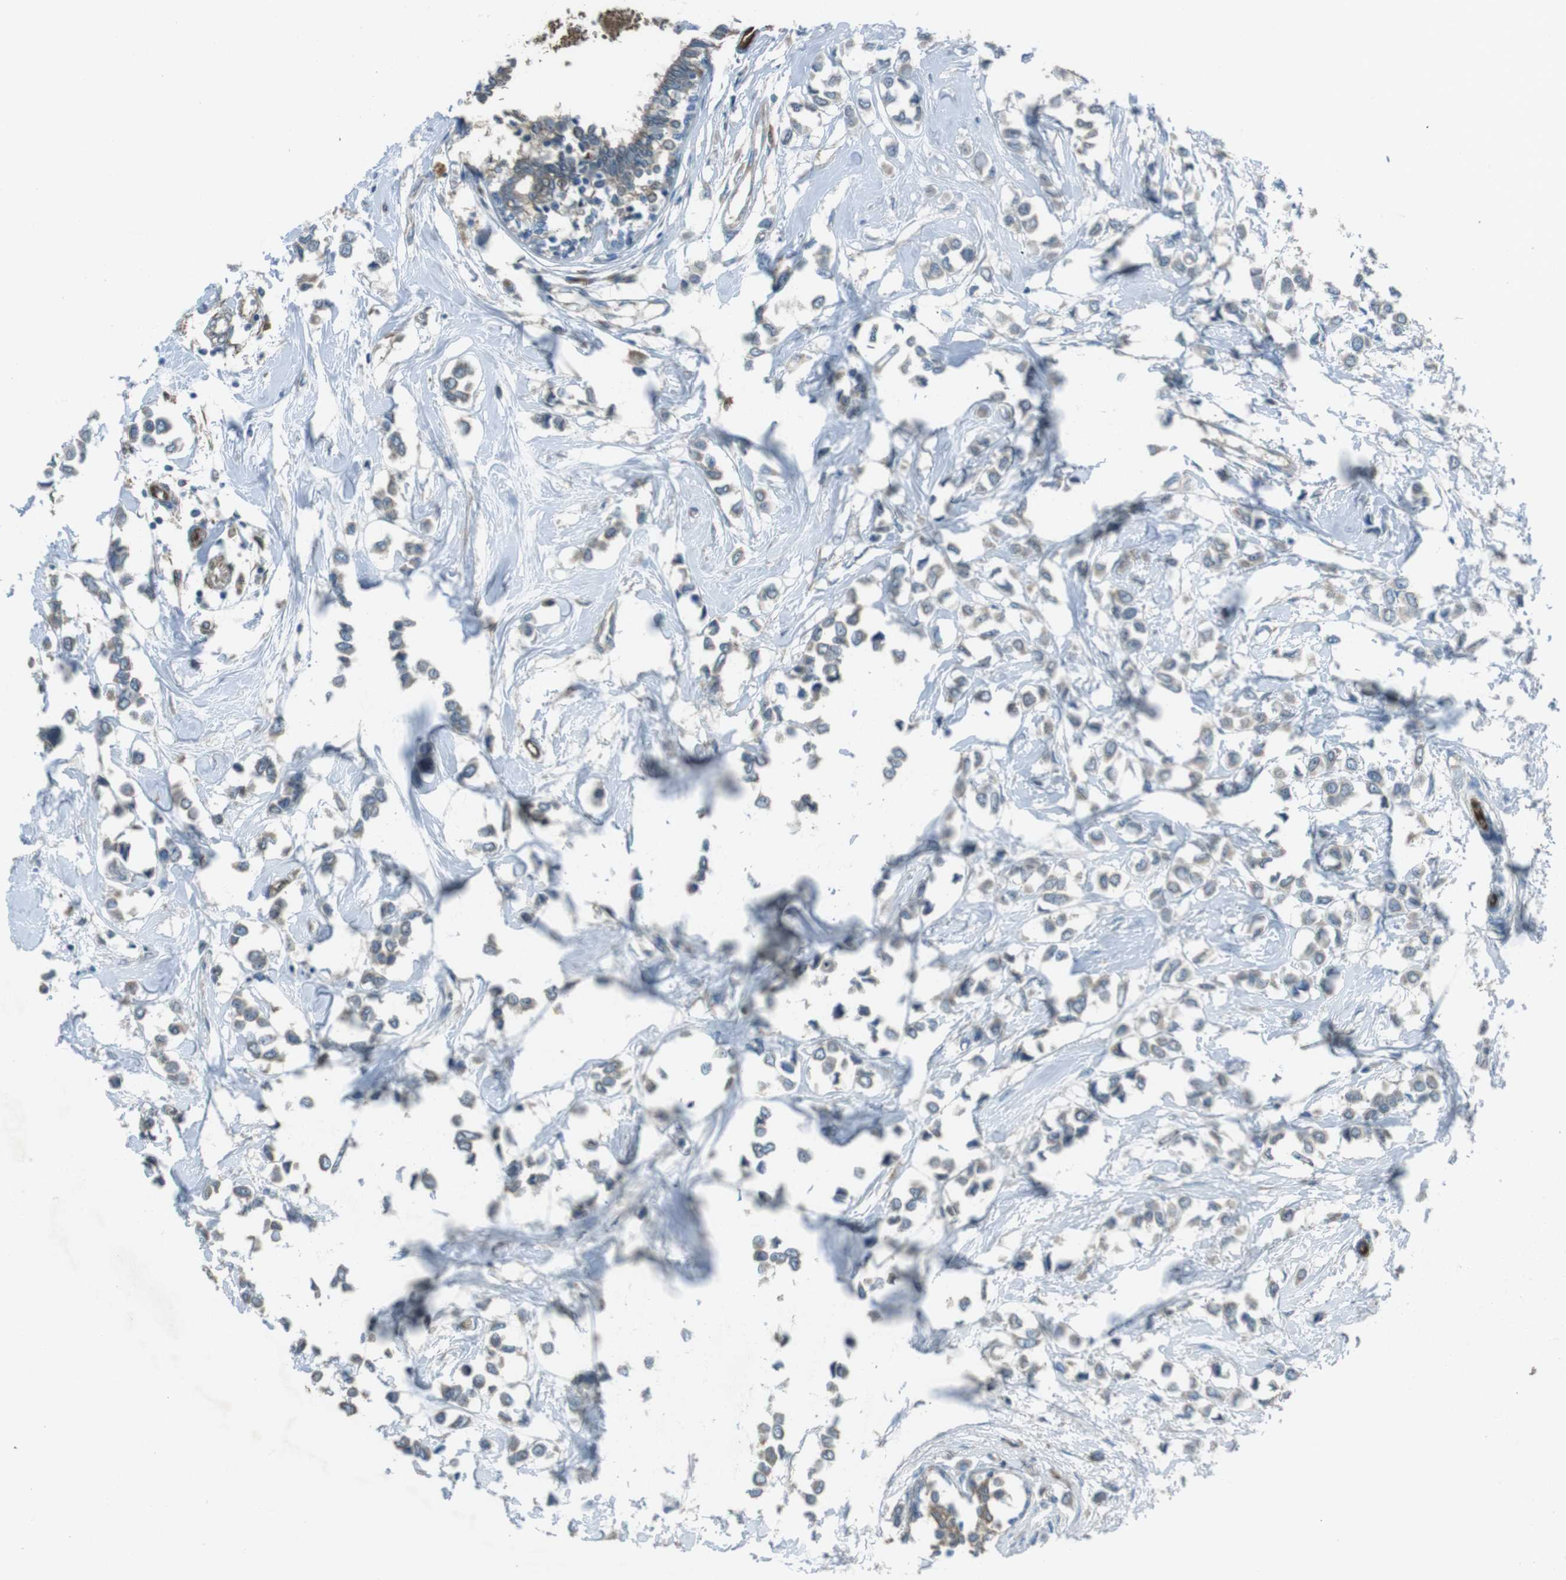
{"staining": {"intensity": "negative", "quantity": "none", "location": "none"}, "tissue": "breast cancer", "cell_type": "Tumor cells", "image_type": "cancer", "snomed": [{"axis": "morphology", "description": "Lobular carcinoma"}, {"axis": "topography", "description": "Breast"}], "caption": "This histopathology image is of breast cancer (lobular carcinoma) stained with immunohistochemistry (IHC) to label a protein in brown with the nuclei are counter-stained blue. There is no expression in tumor cells.", "gene": "MFAP3", "patient": {"sex": "female", "age": 51}}